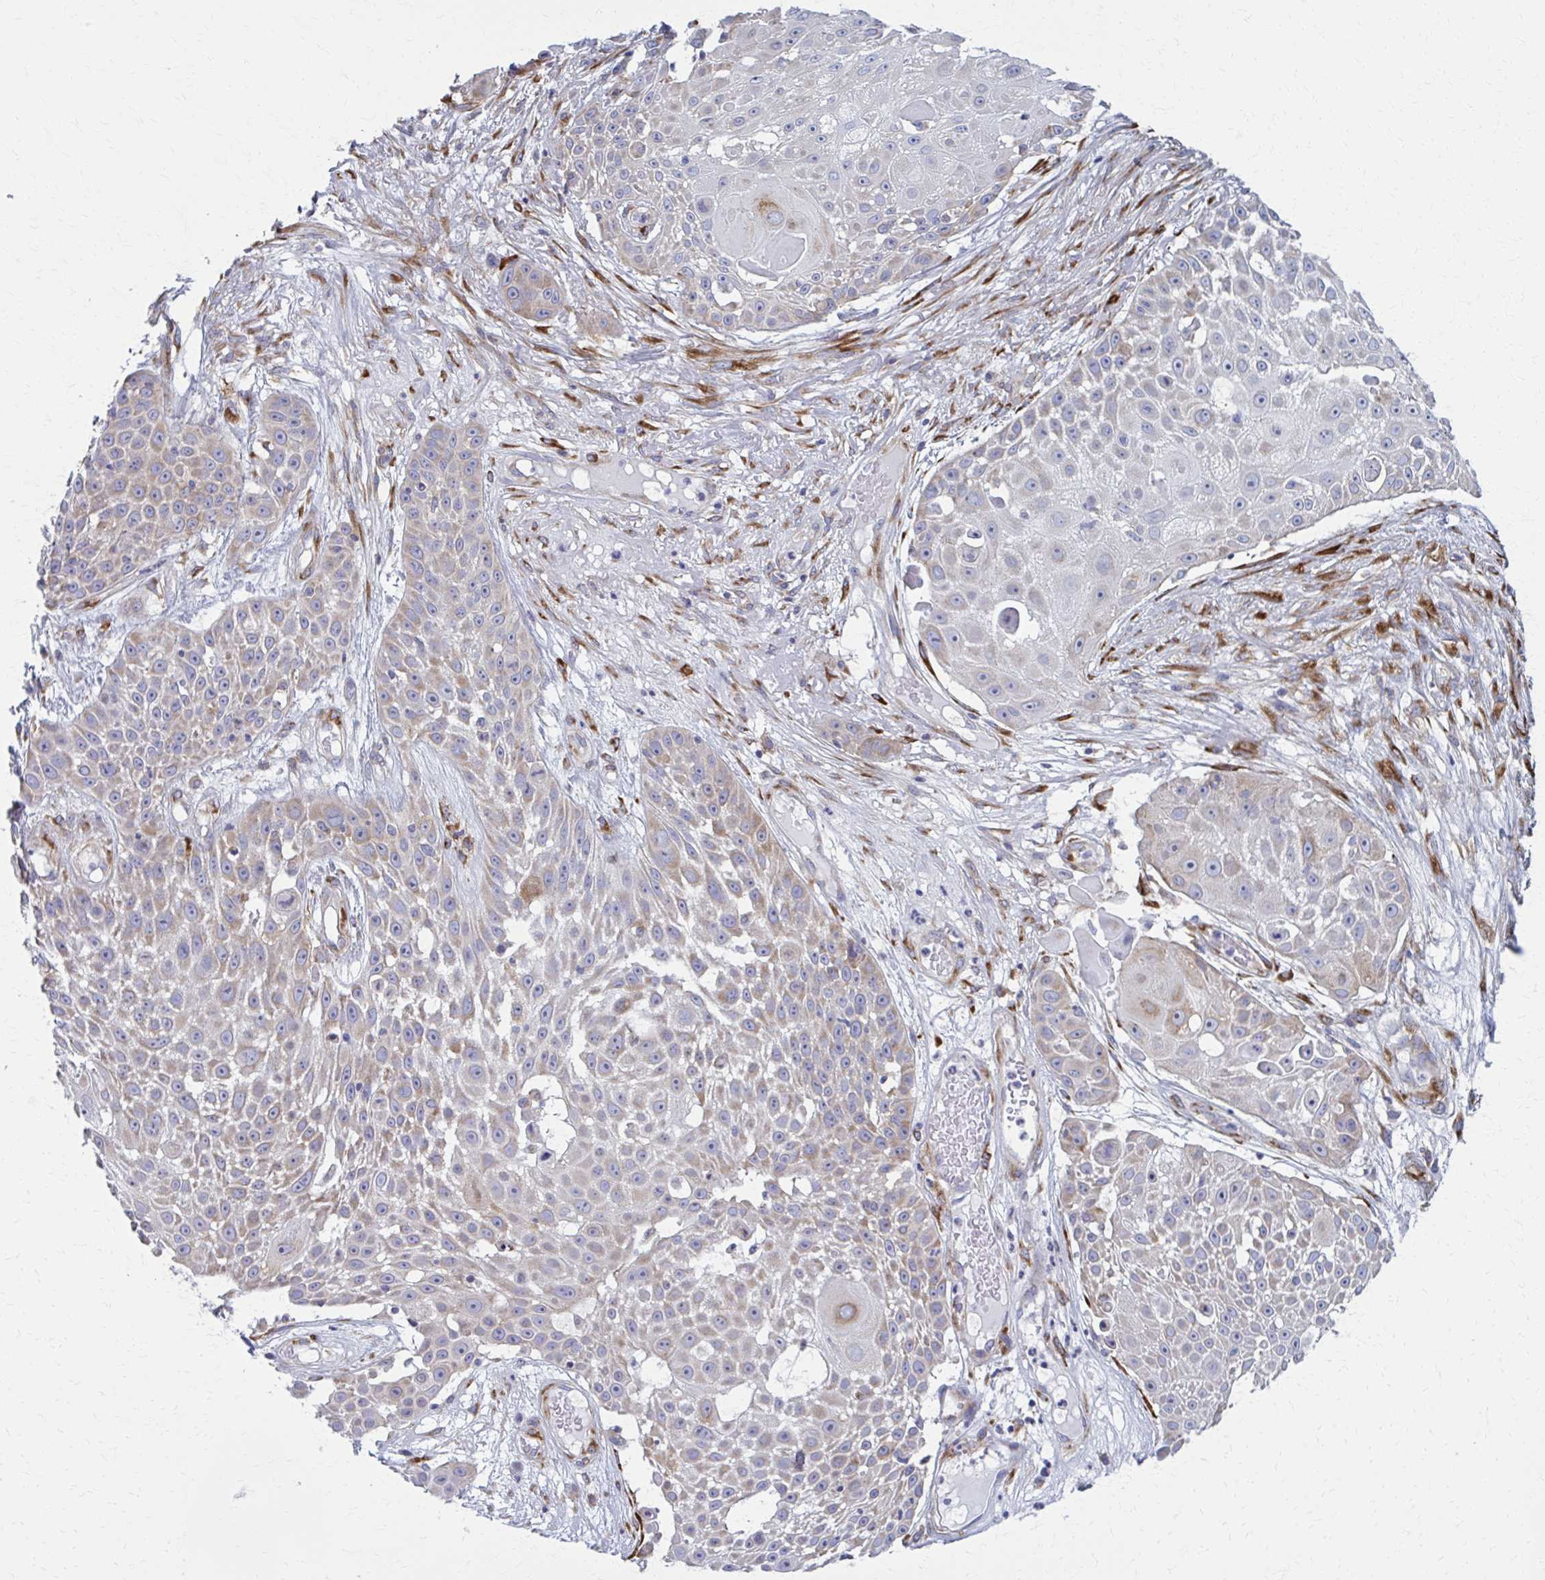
{"staining": {"intensity": "weak", "quantity": "25%-75%", "location": "cytoplasmic/membranous"}, "tissue": "skin cancer", "cell_type": "Tumor cells", "image_type": "cancer", "snomed": [{"axis": "morphology", "description": "Squamous cell carcinoma, NOS"}, {"axis": "topography", "description": "Skin"}], "caption": "An IHC photomicrograph of tumor tissue is shown. Protein staining in brown labels weak cytoplasmic/membranous positivity in skin squamous cell carcinoma within tumor cells.", "gene": "SPATS2L", "patient": {"sex": "female", "age": 86}}